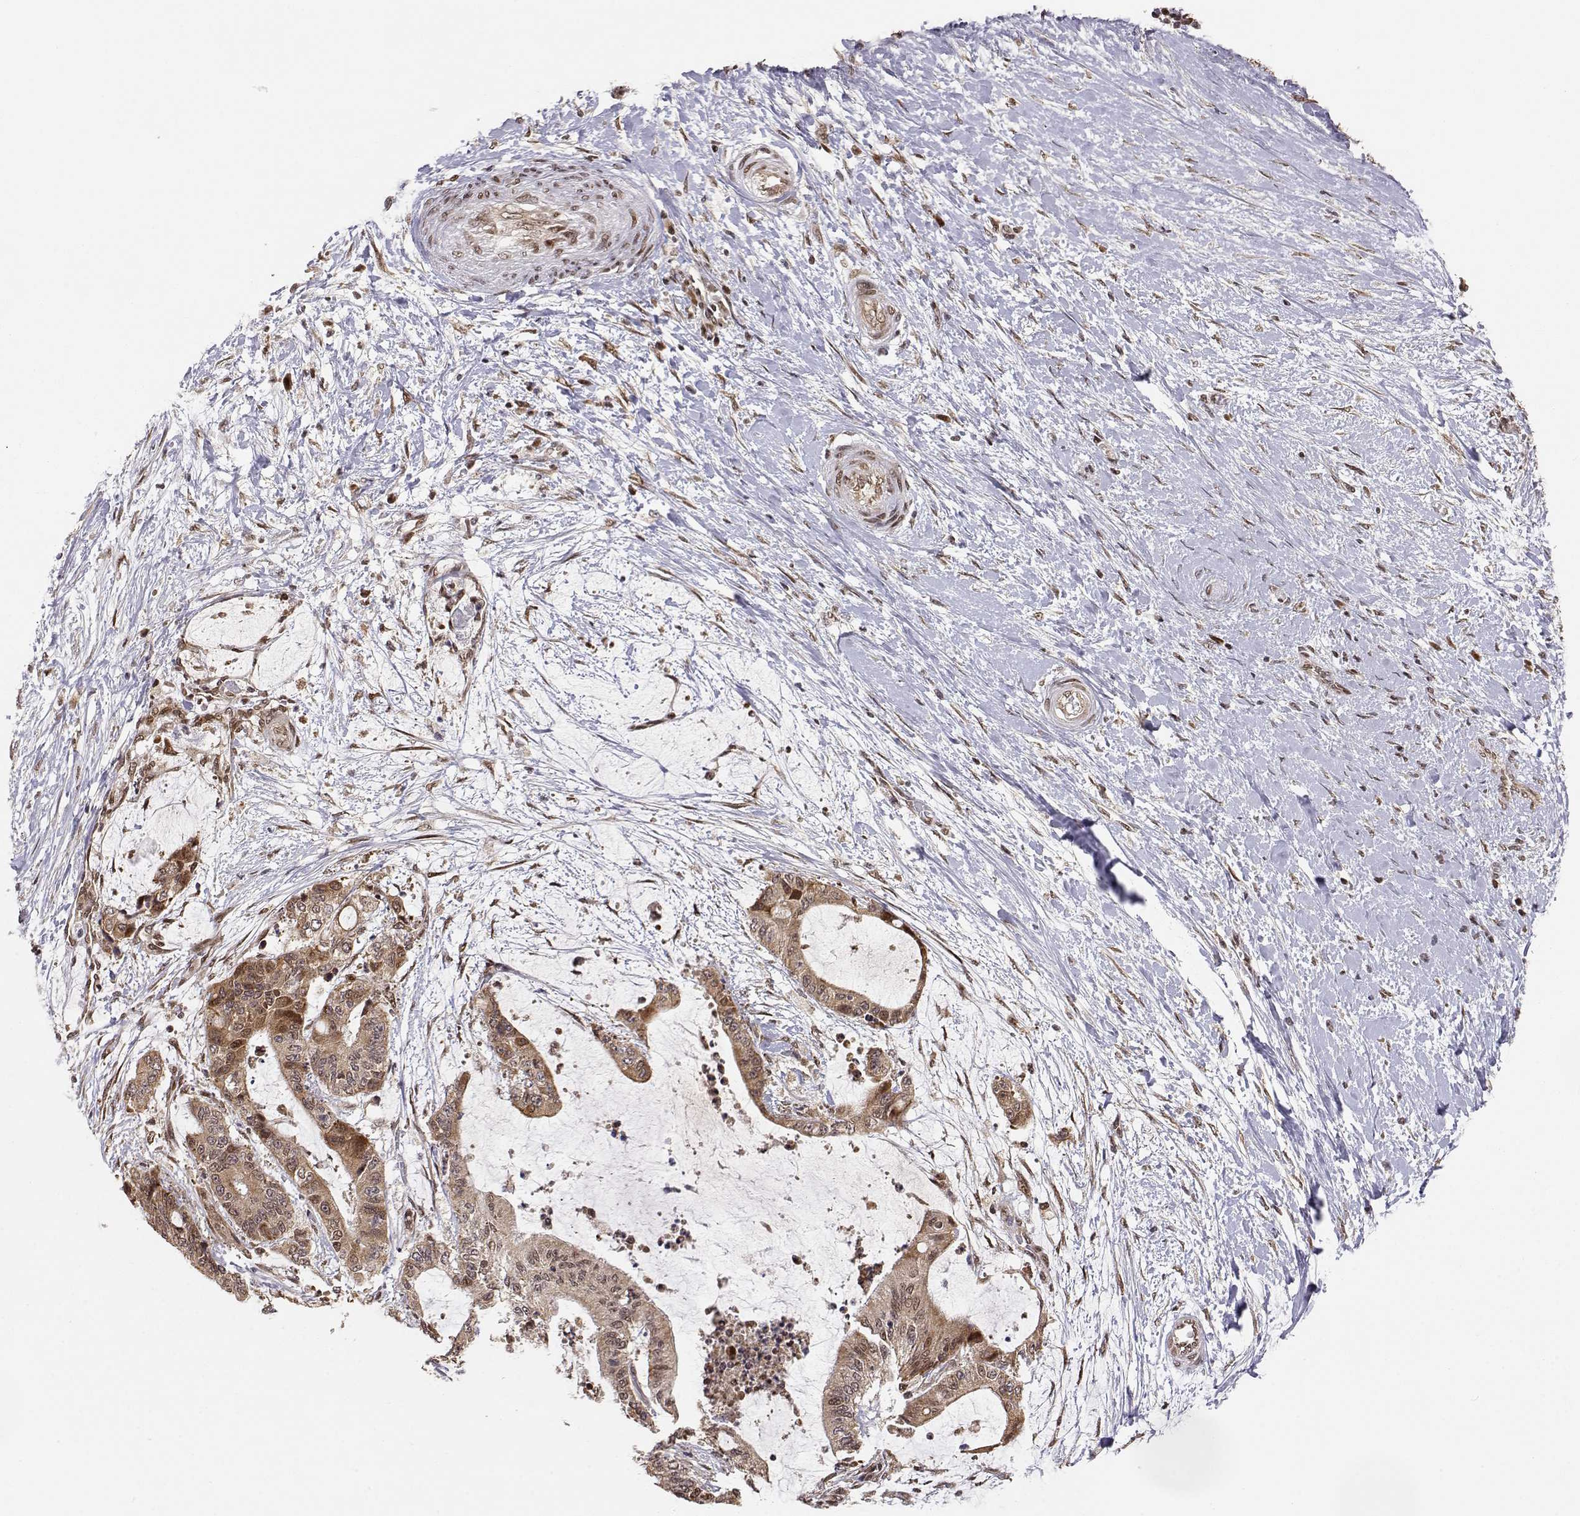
{"staining": {"intensity": "strong", "quantity": "25%-75%", "location": "cytoplasmic/membranous,nuclear"}, "tissue": "liver cancer", "cell_type": "Tumor cells", "image_type": "cancer", "snomed": [{"axis": "morphology", "description": "Cholangiocarcinoma"}, {"axis": "topography", "description": "Liver"}], "caption": "Tumor cells reveal high levels of strong cytoplasmic/membranous and nuclear expression in approximately 25%-75% of cells in human cholangiocarcinoma (liver).", "gene": "BRCA1", "patient": {"sex": "female", "age": 73}}